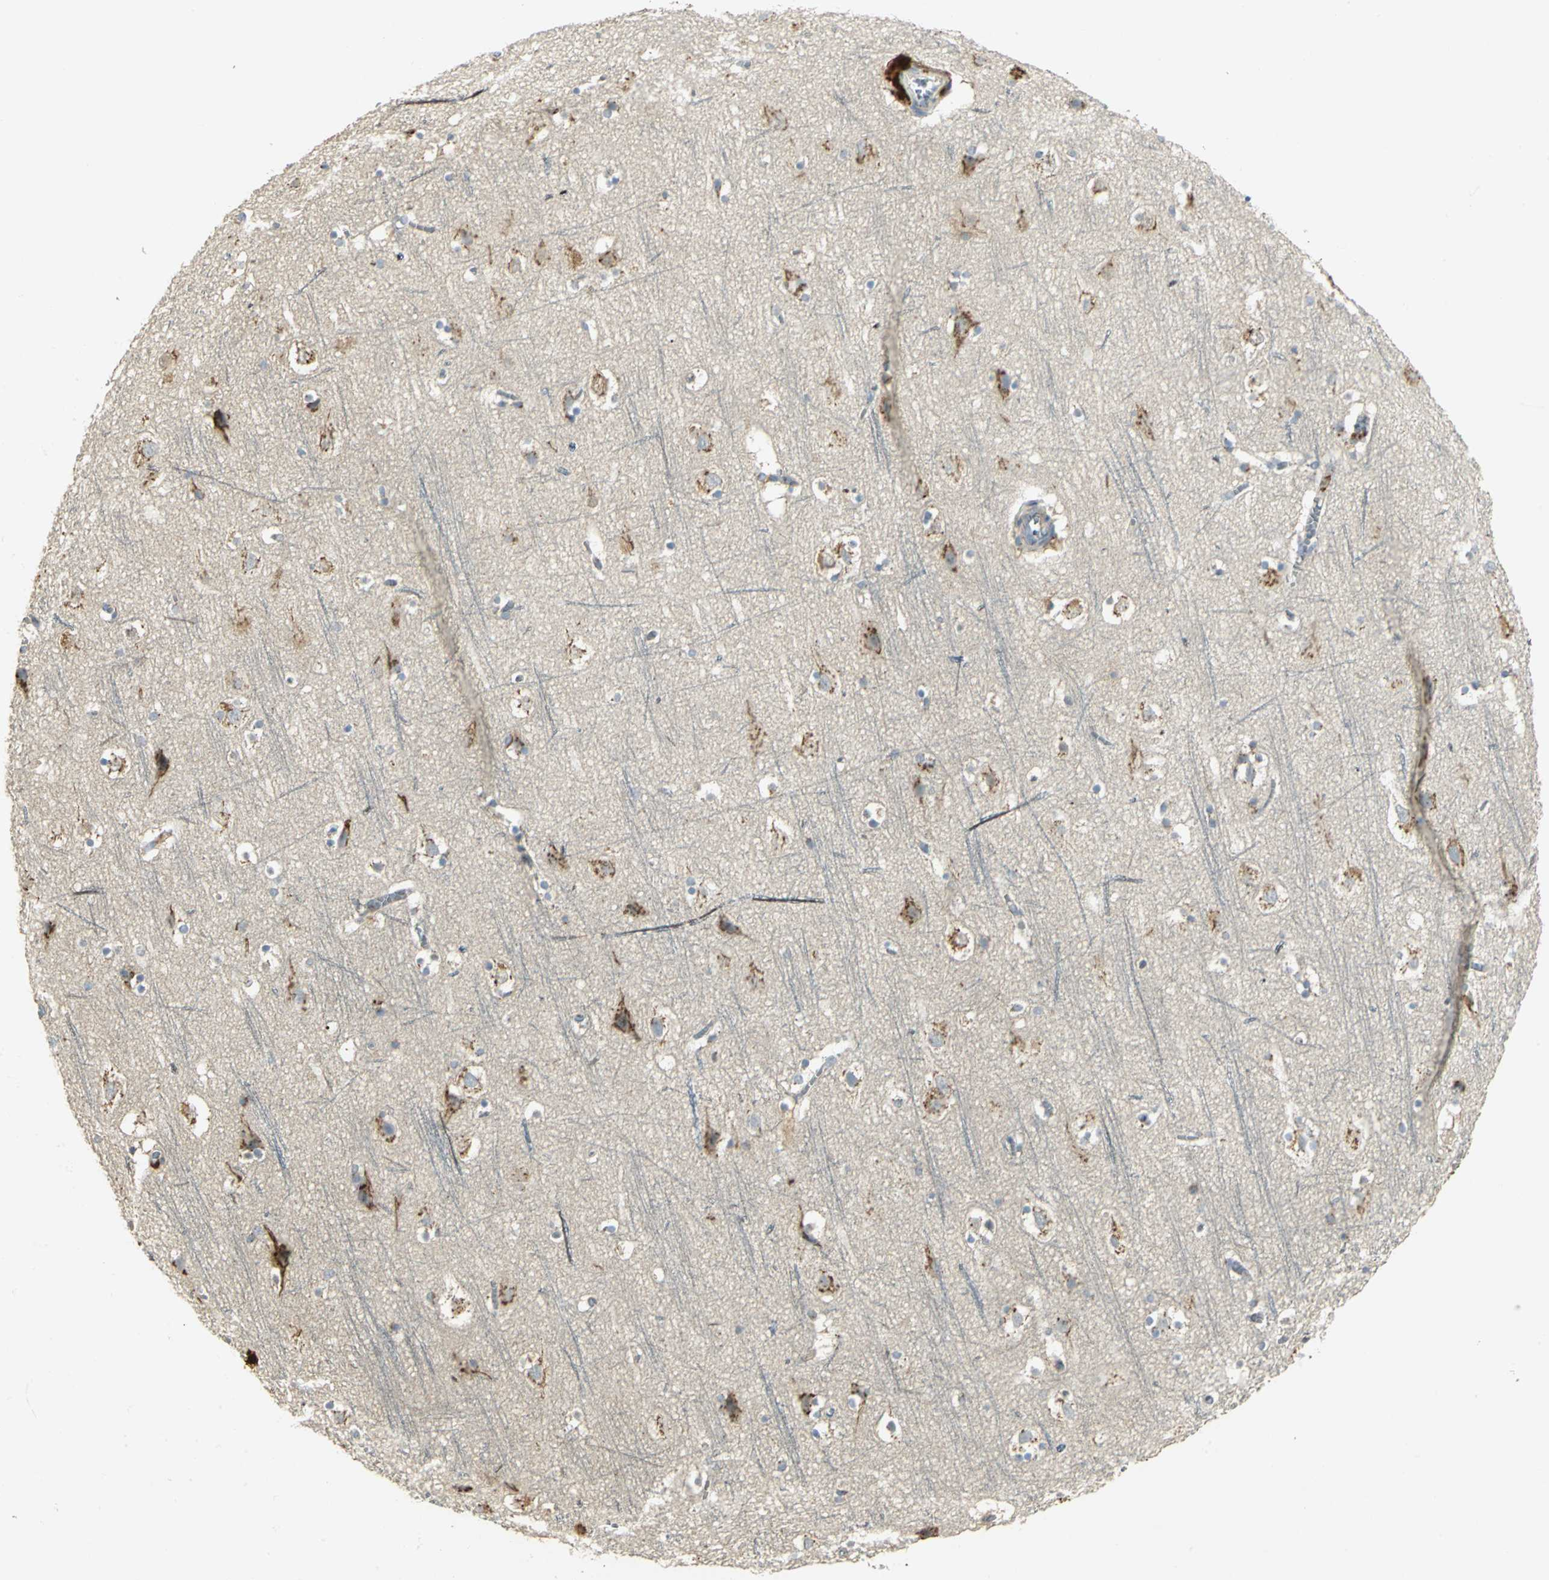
{"staining": {"intensity": "weak", "quantity": ">75%", "location": "cytoplasmic/membranous"}, "tissue": "cerebral cortex", "cell_type": "Endothelial cells", "image_type": "normal", "snomed": [{"axis": "morphology", "description": "Normal tissue, NOS"}, {"axis": "topography", "description": "Cerebral cortex"}], "caption": "Brown immunohistochemical staining in normal human cerebral cortex demonstrates weak cytoplasmic/membranous staining in about >75% of endothelial cells.", "gene": "TM9SF2", "patient": {"sex": "male", "age": 45}}